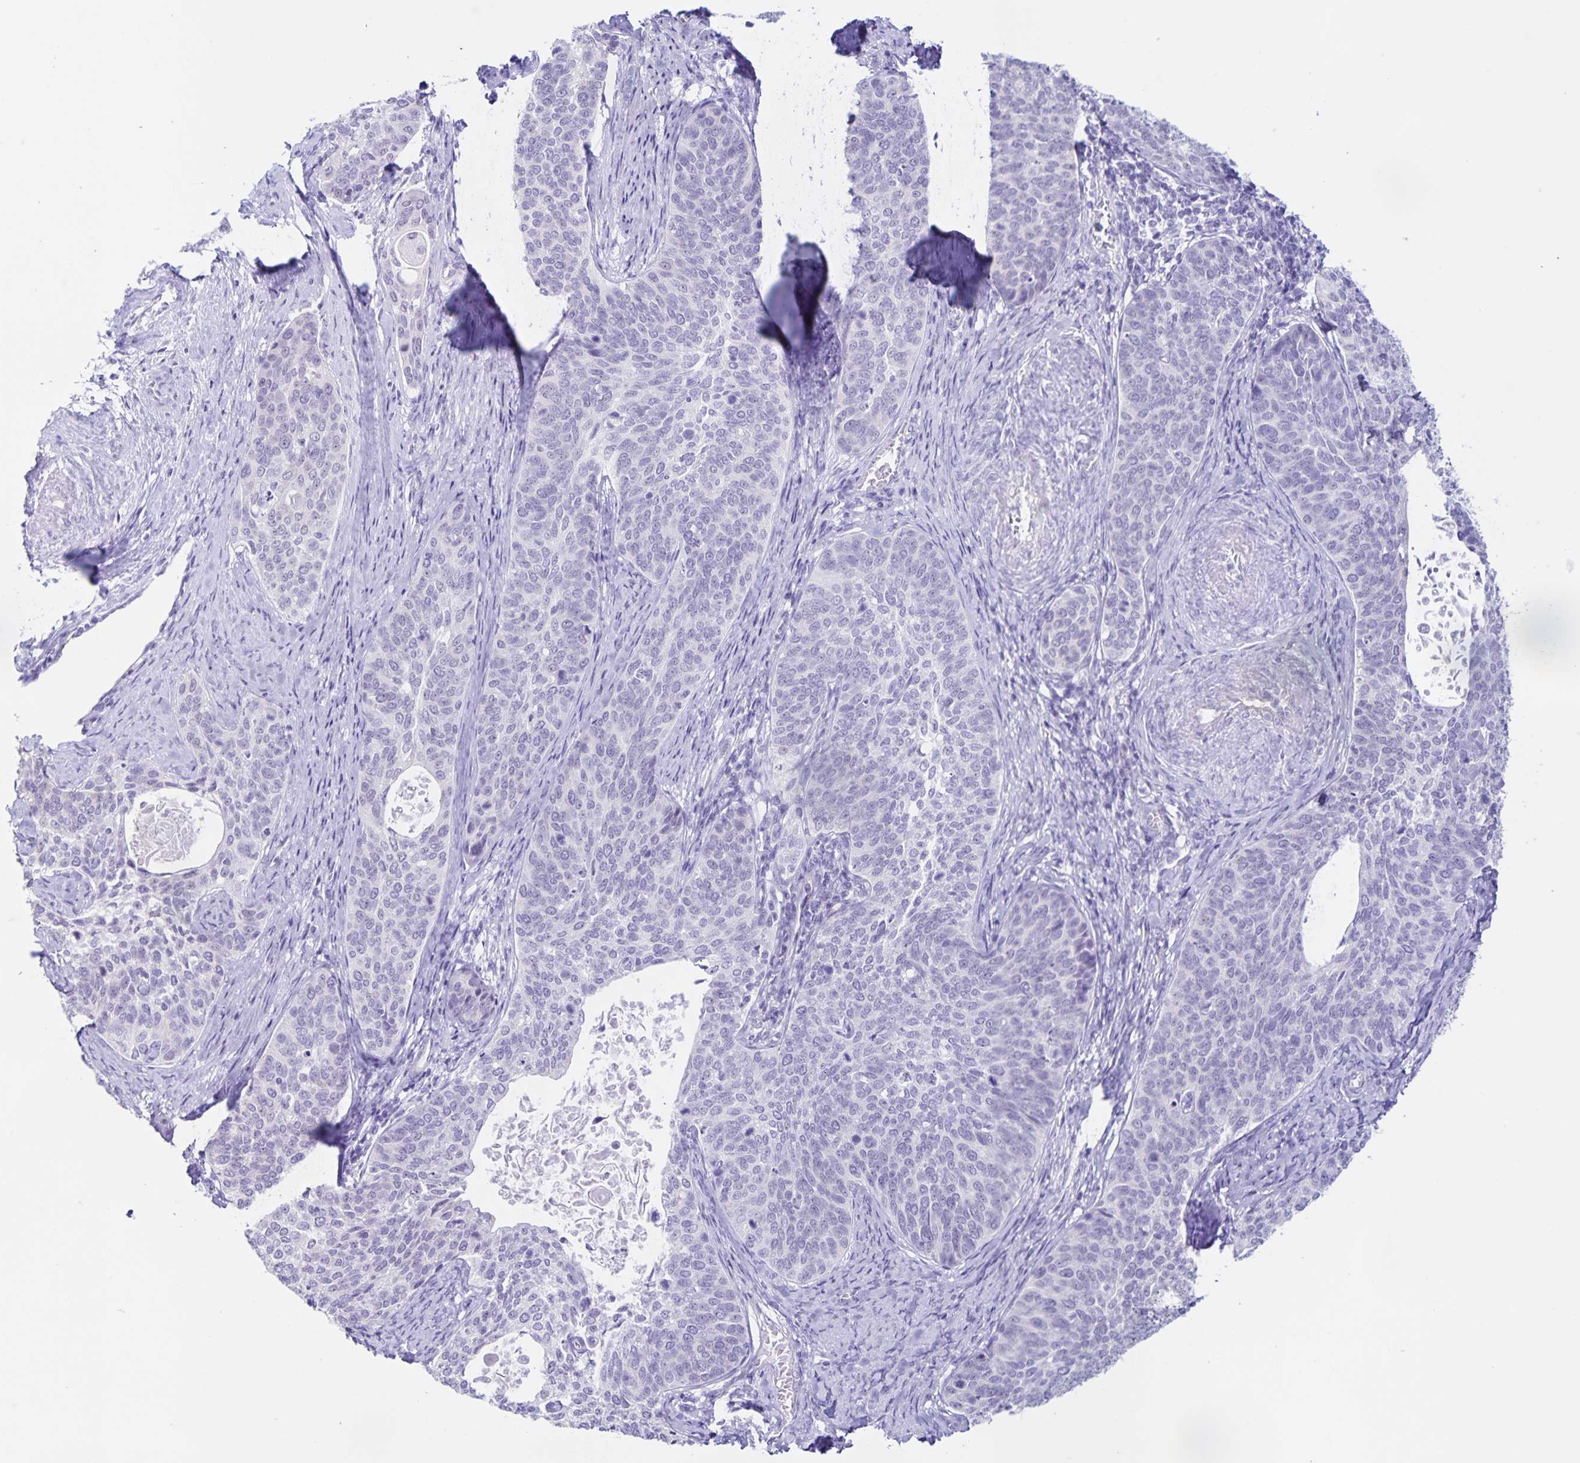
{"staining": {"intensity": "negative", "quantity": "none", "location": "none"}, "tissue": "cervical cancer", "cell_type": "Tumor cells", "image_type": "cancer", "snomed": [{"axis": "morphology", "description": "Squamous cell carcinoma, NOS"}, {"axis": "topography", "description": "Cervix"}], "caption": "Cervical cancer (squamous cell carcinoma) was stained to show a protein in brown. There is no significant staining in tumor cells. Brightfield microscopy of immunohistochemistry stained with DAB (3,3'-diaminobenzidine) (brown) and hematoxylin (blue), captured at high magnification.", "gene": "FAM170A", "patient": {"sex": "female", "age": 69}}